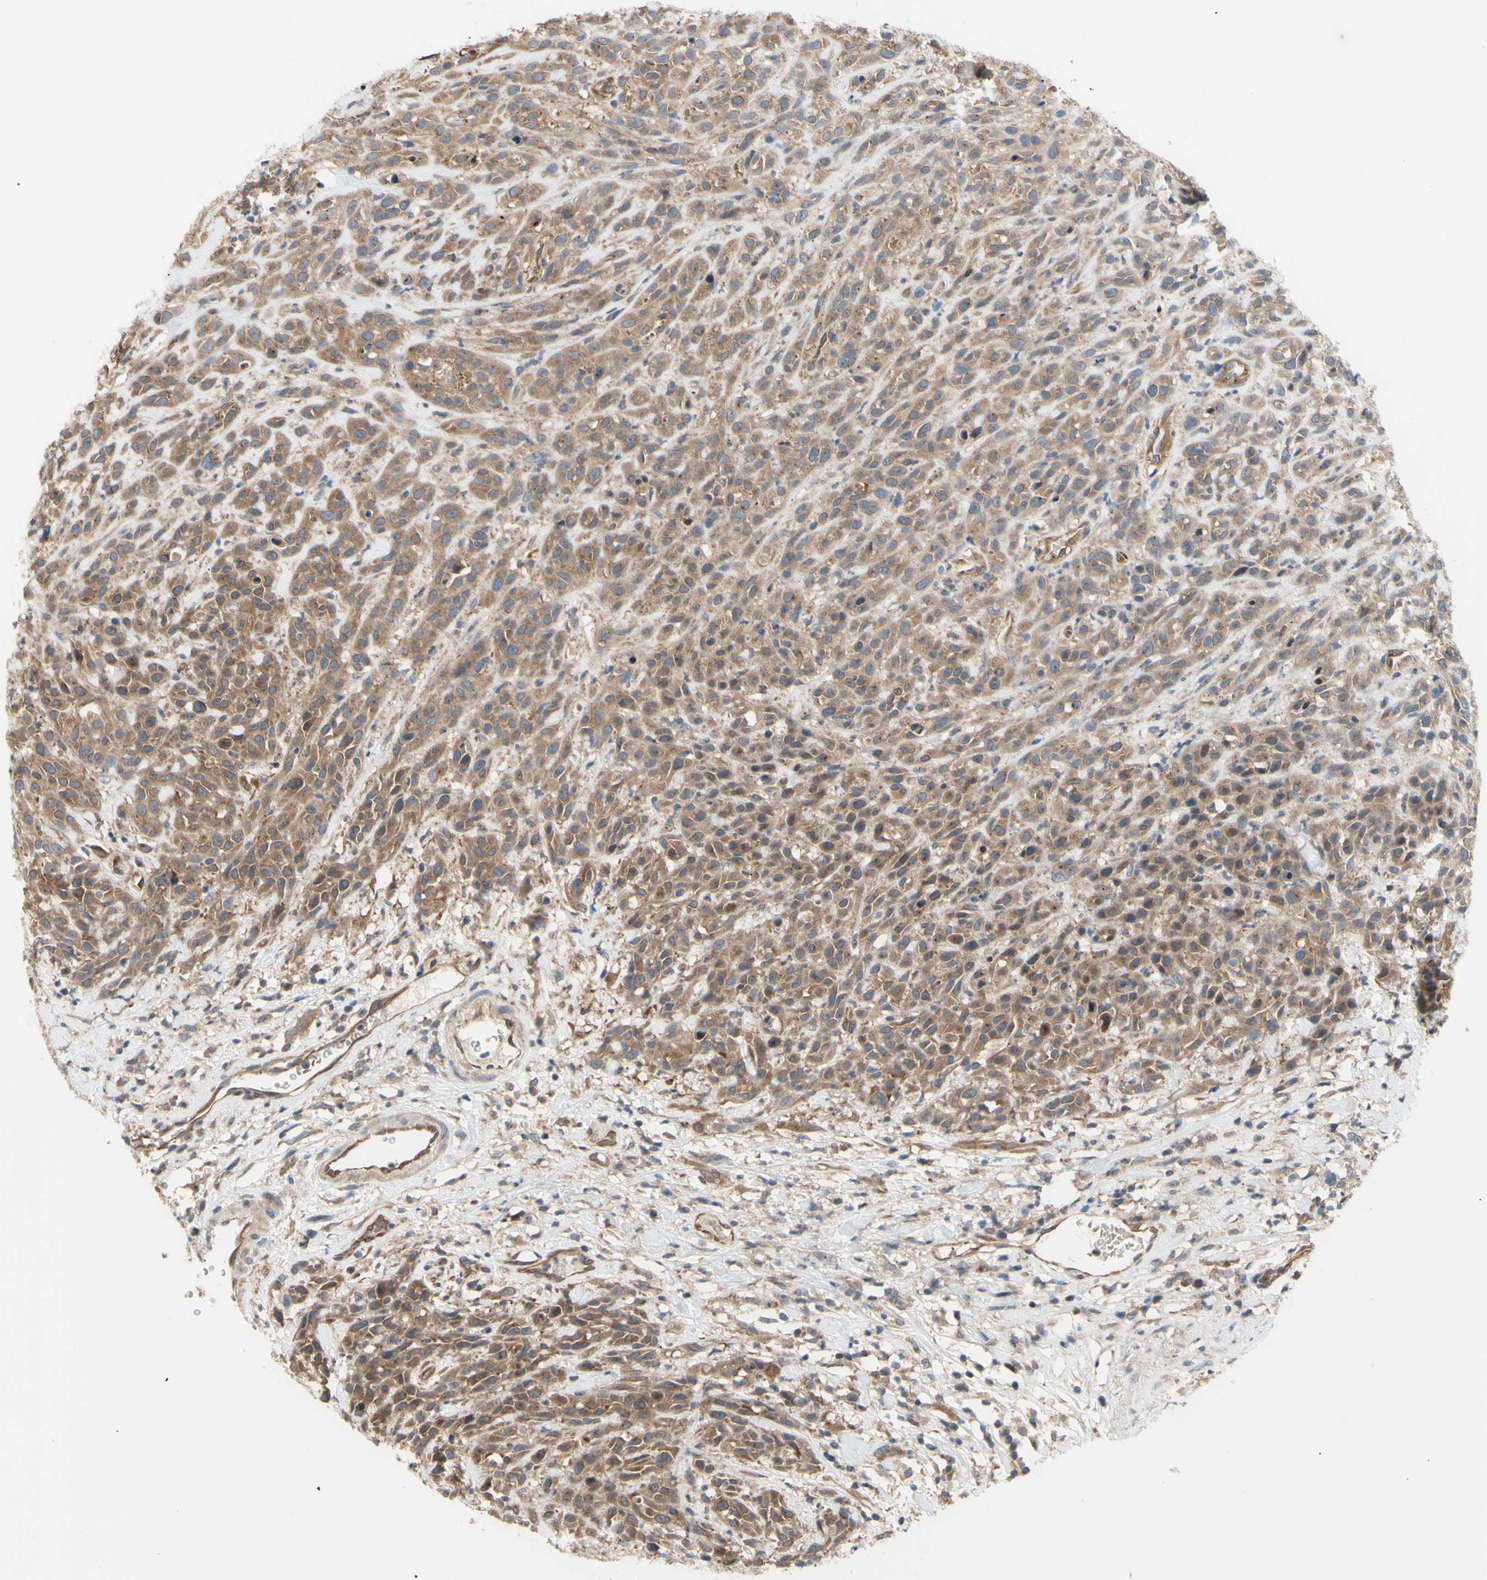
{"staining": {"intensity": "moderate", "quantity": ">75%", "location": "cytoplasmic/membranous"}, "tissue": "head and neck cancer", "cell_type": "Tumor cells", "image_type": "cancer", "snomed": [{"axis": "morphology", "description": "Normal tissue, NOS"}, {"axis": "morphology", "description": "Squamous cell carcinoma, NOS"}, {"axis": "topography", "description": "Cartilage tissue"}, {"axis": "topography", "description": "Head-Neck"}], "caption": "Protein expression analysis of human head and neck squamous cell carcinoma reveals moderate cytoplasmic/membranous positivity in about >75% of tumor cells. (Stains: DAB (3,3'-diaminobenzidine) in brown, nuclei in blue, Microscopy: brightfield microscopy at high magnification).", "gene": "DYNLRB1", "patient": {"sex": "male", "age": 62}}